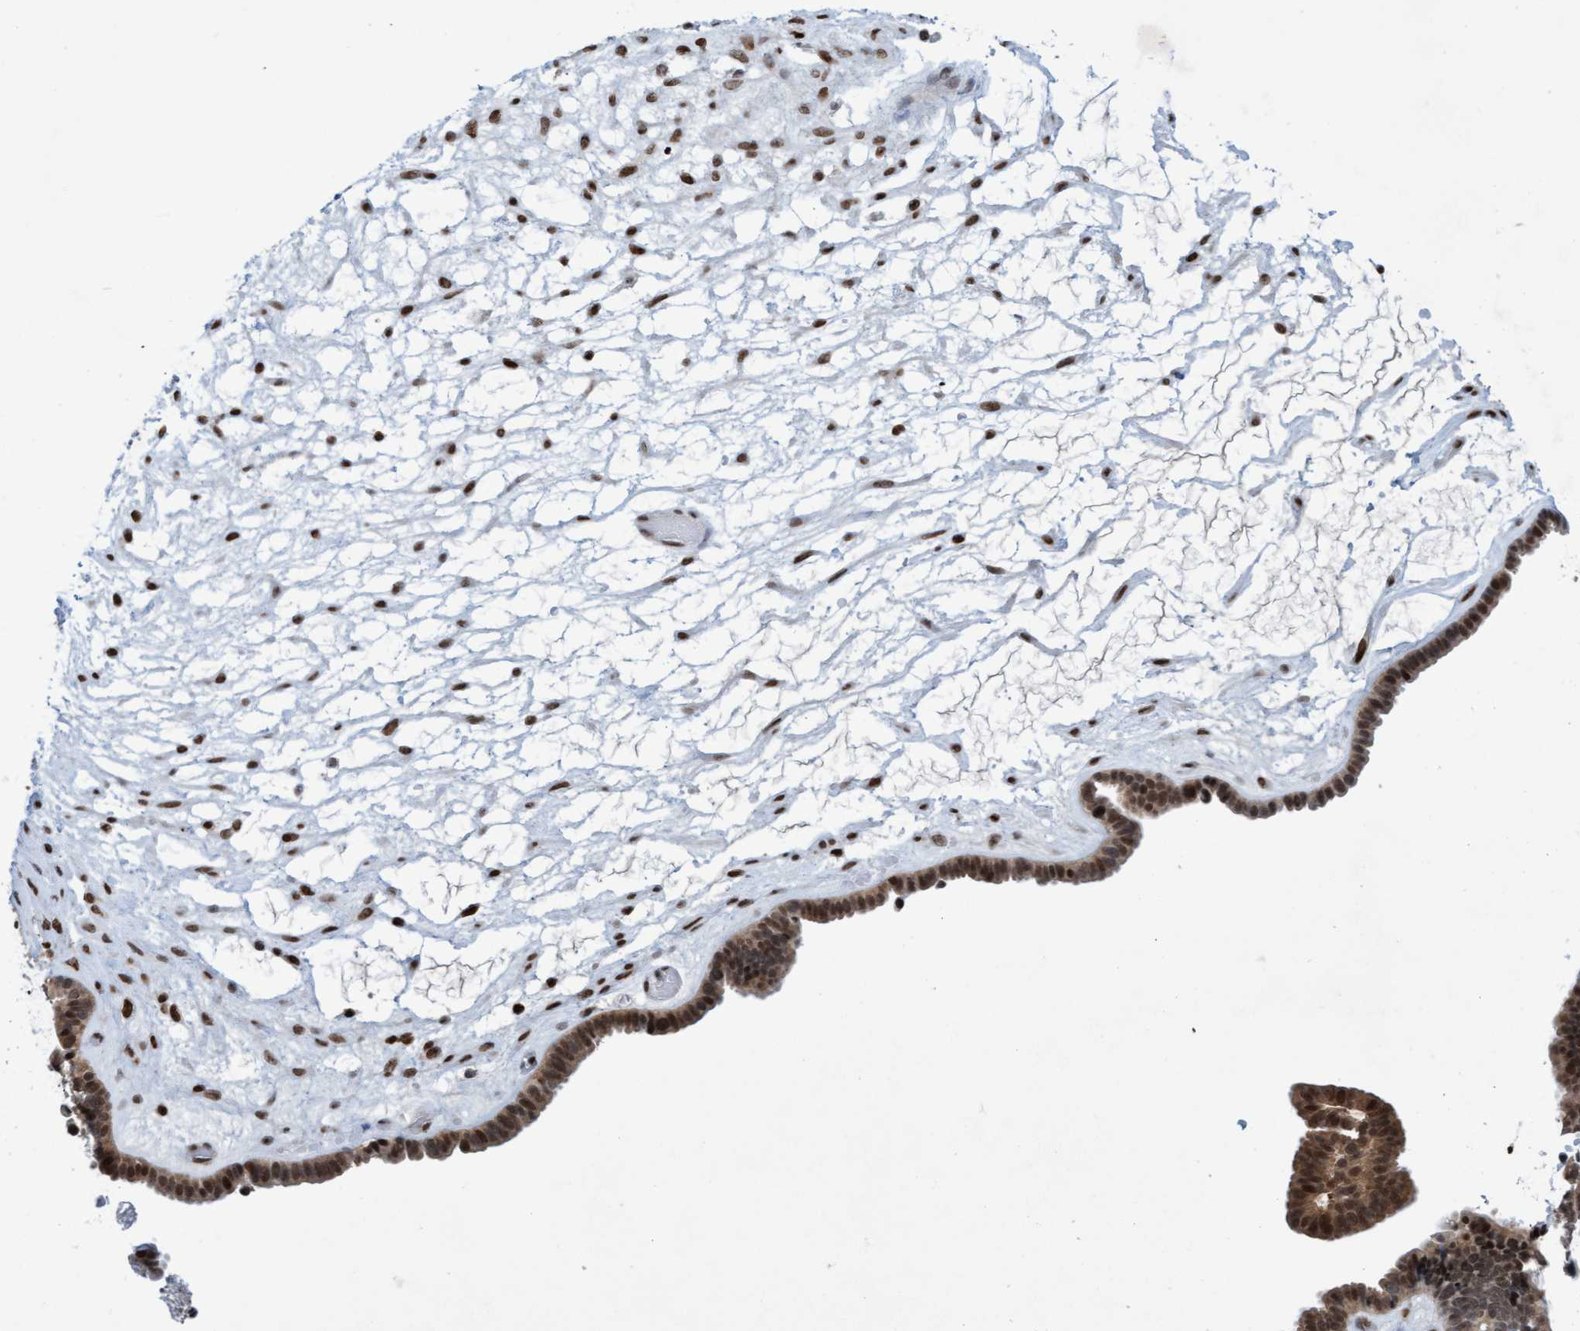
{"staining": {"intensity": "moderate", "quantity": ">75%", "location": "cytoplasmic/membranous,nuclear"}, "tissue": "ovarian cancer", "cell_type": "Tumor cells", "image_type": "cancer", "snomed": [{"axis": "morphology", "description": "Cystadenocarcinoma, serous, NOS"}, {"axis": "topography", "description": "Ovary"}], "caption": "Immunohistochemical staining of human serous cystadenocarcinoma (ovarian) reveals medium levels of moderate cytoplasmic/membranous and nuclear protein positivity in about >75% of tumor cells. The protein is stained brown, and the nuclei are stained in blue (DAB (3,3'-diaminobenzidine) IHC with brightfield microscopy, high magnification).", "gene": "GLRX2", "patient": {"sex": "female", "age": 56}}